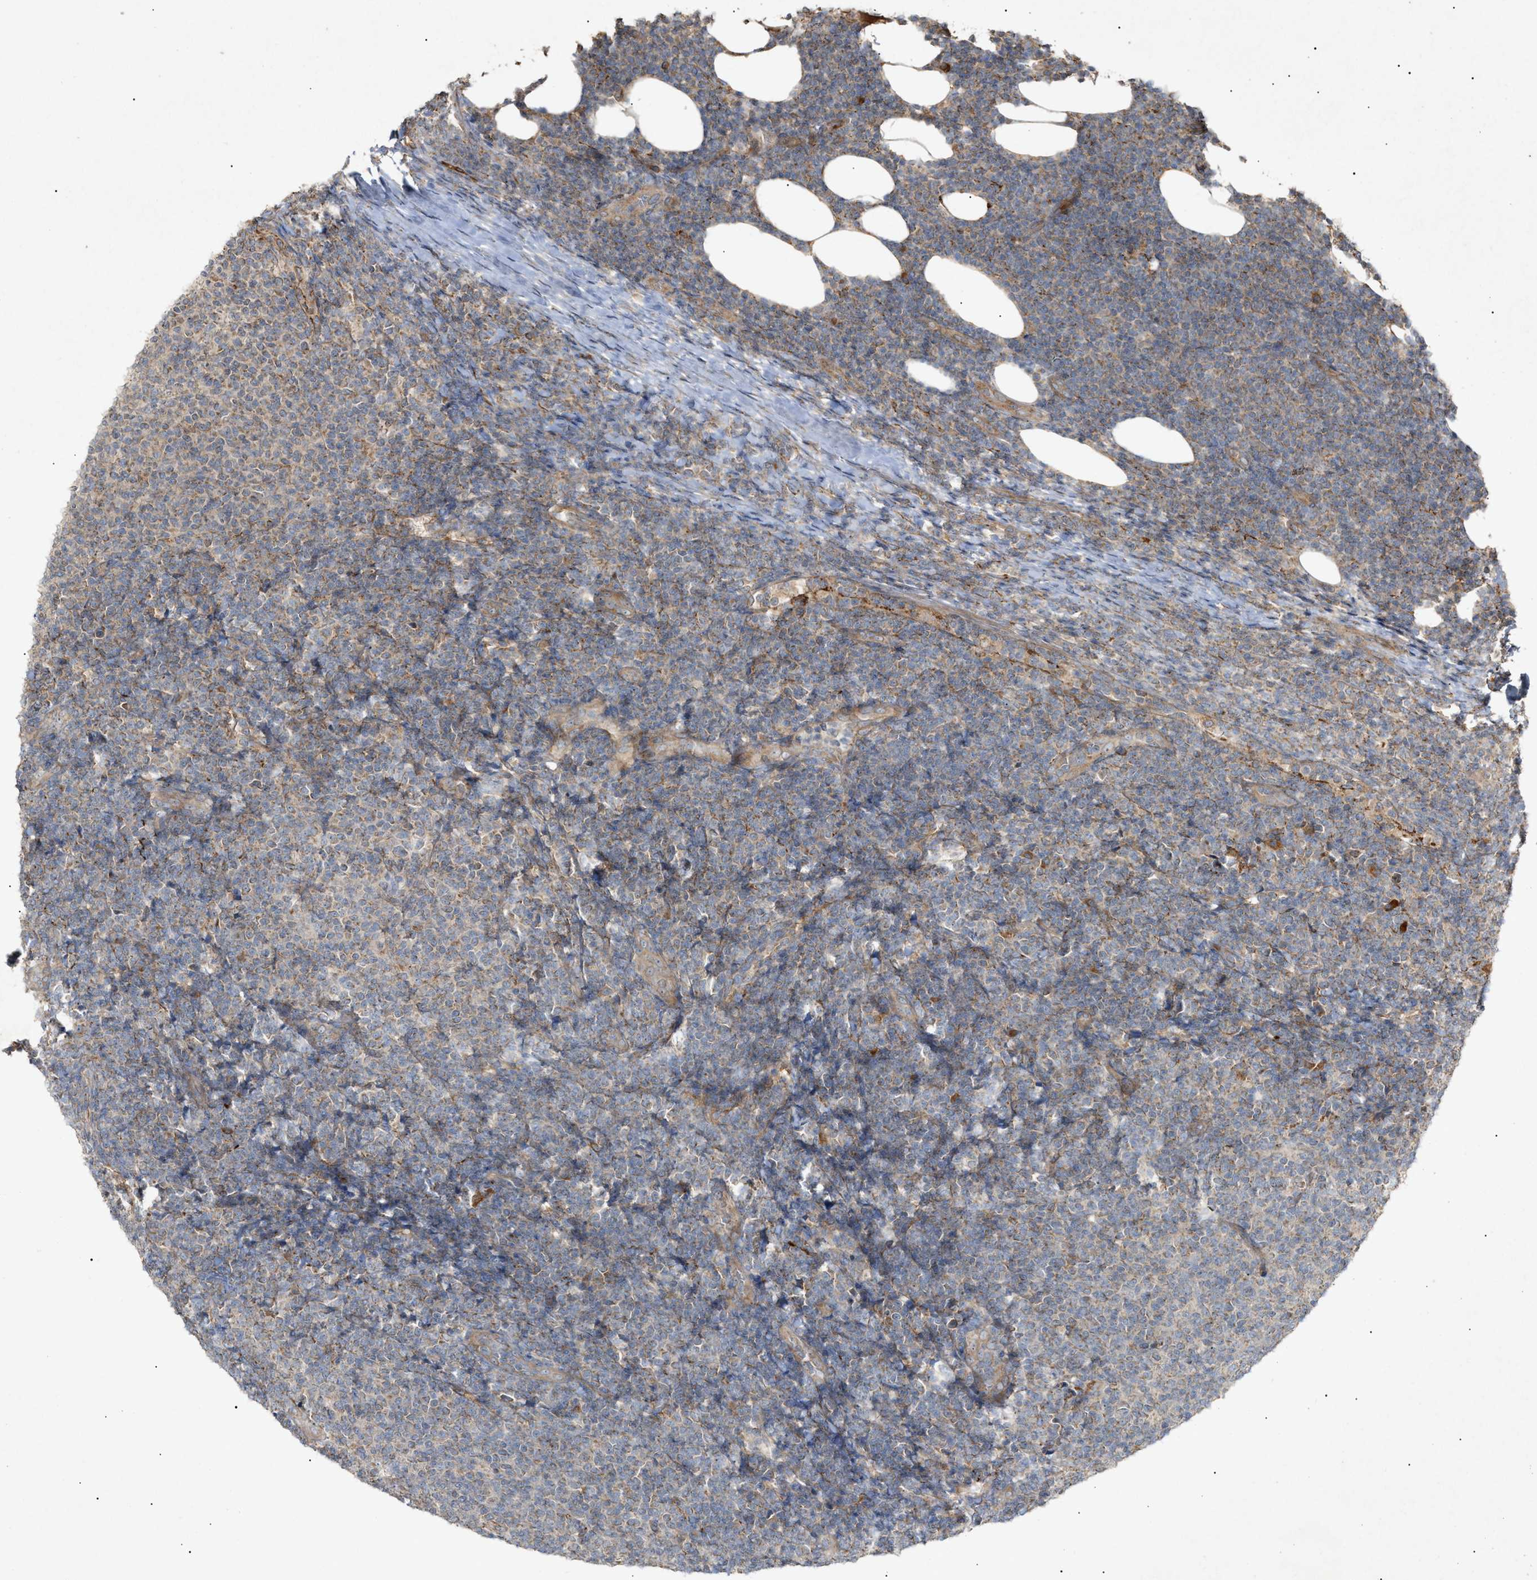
{"staining": {"intensity": "moderate", "quantity": "25%-75%", "location": "cytoplasmic/membranous"}, "tissue": "lymphoma", "cell_type": "Tumor cells", "image_type": "cancer", "snomed": [{"axis": "morphology", "description": "Malignant lymphoma, non-Hodgkin's type, Low grade"}, {"axis": "topography", "description": "Lymph node"}], "caption": "Lymphoma tissue shows moderate cytoplasmic/membranous expression in about 25%-75% of tumor cells", "gene": "MTCH1", "patient": {"sex": "male", "age": 66}}